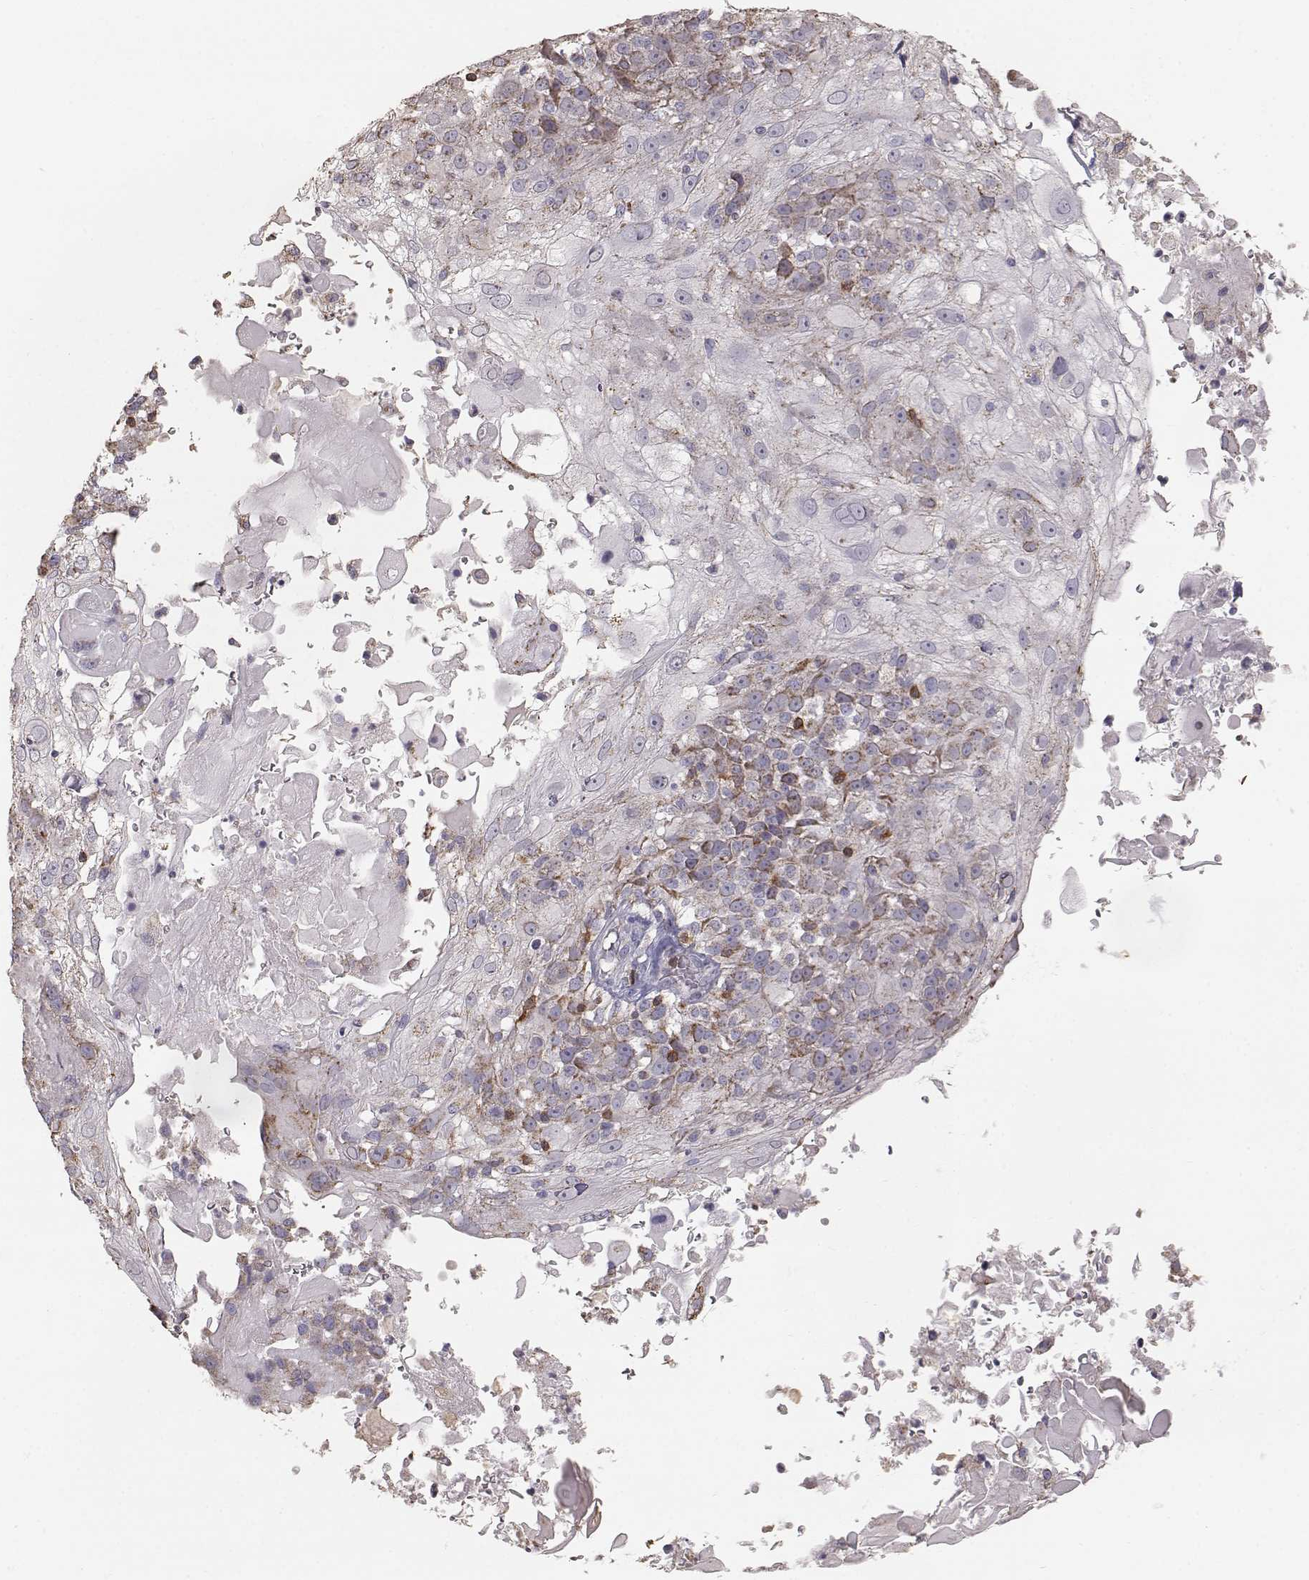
{"staining": {"intensity": "moderate", "quantity": ">75%", "location": "cytoplasmic/membranous"}, "tissue": "skin cancer", "cell_type": "Tumor cells", "image_type": "cancer", "snomed": [{"axis": "morphology", "description": "Normal tissue, NOS"}, {"axis": "morphology", "description": "Squamous cell carcinoma, NOS"}, {"axis": "topography", "description": "Skin"}], "caption": "Human skin cancer (squamous cell carcinoma) stained for a protein (brown) shows moderate cytoplasmic/membranous positive expression in about >75% of tumor cells.", "gene": "GRAP2", "patient": {"sex": "female", "age": 83}}